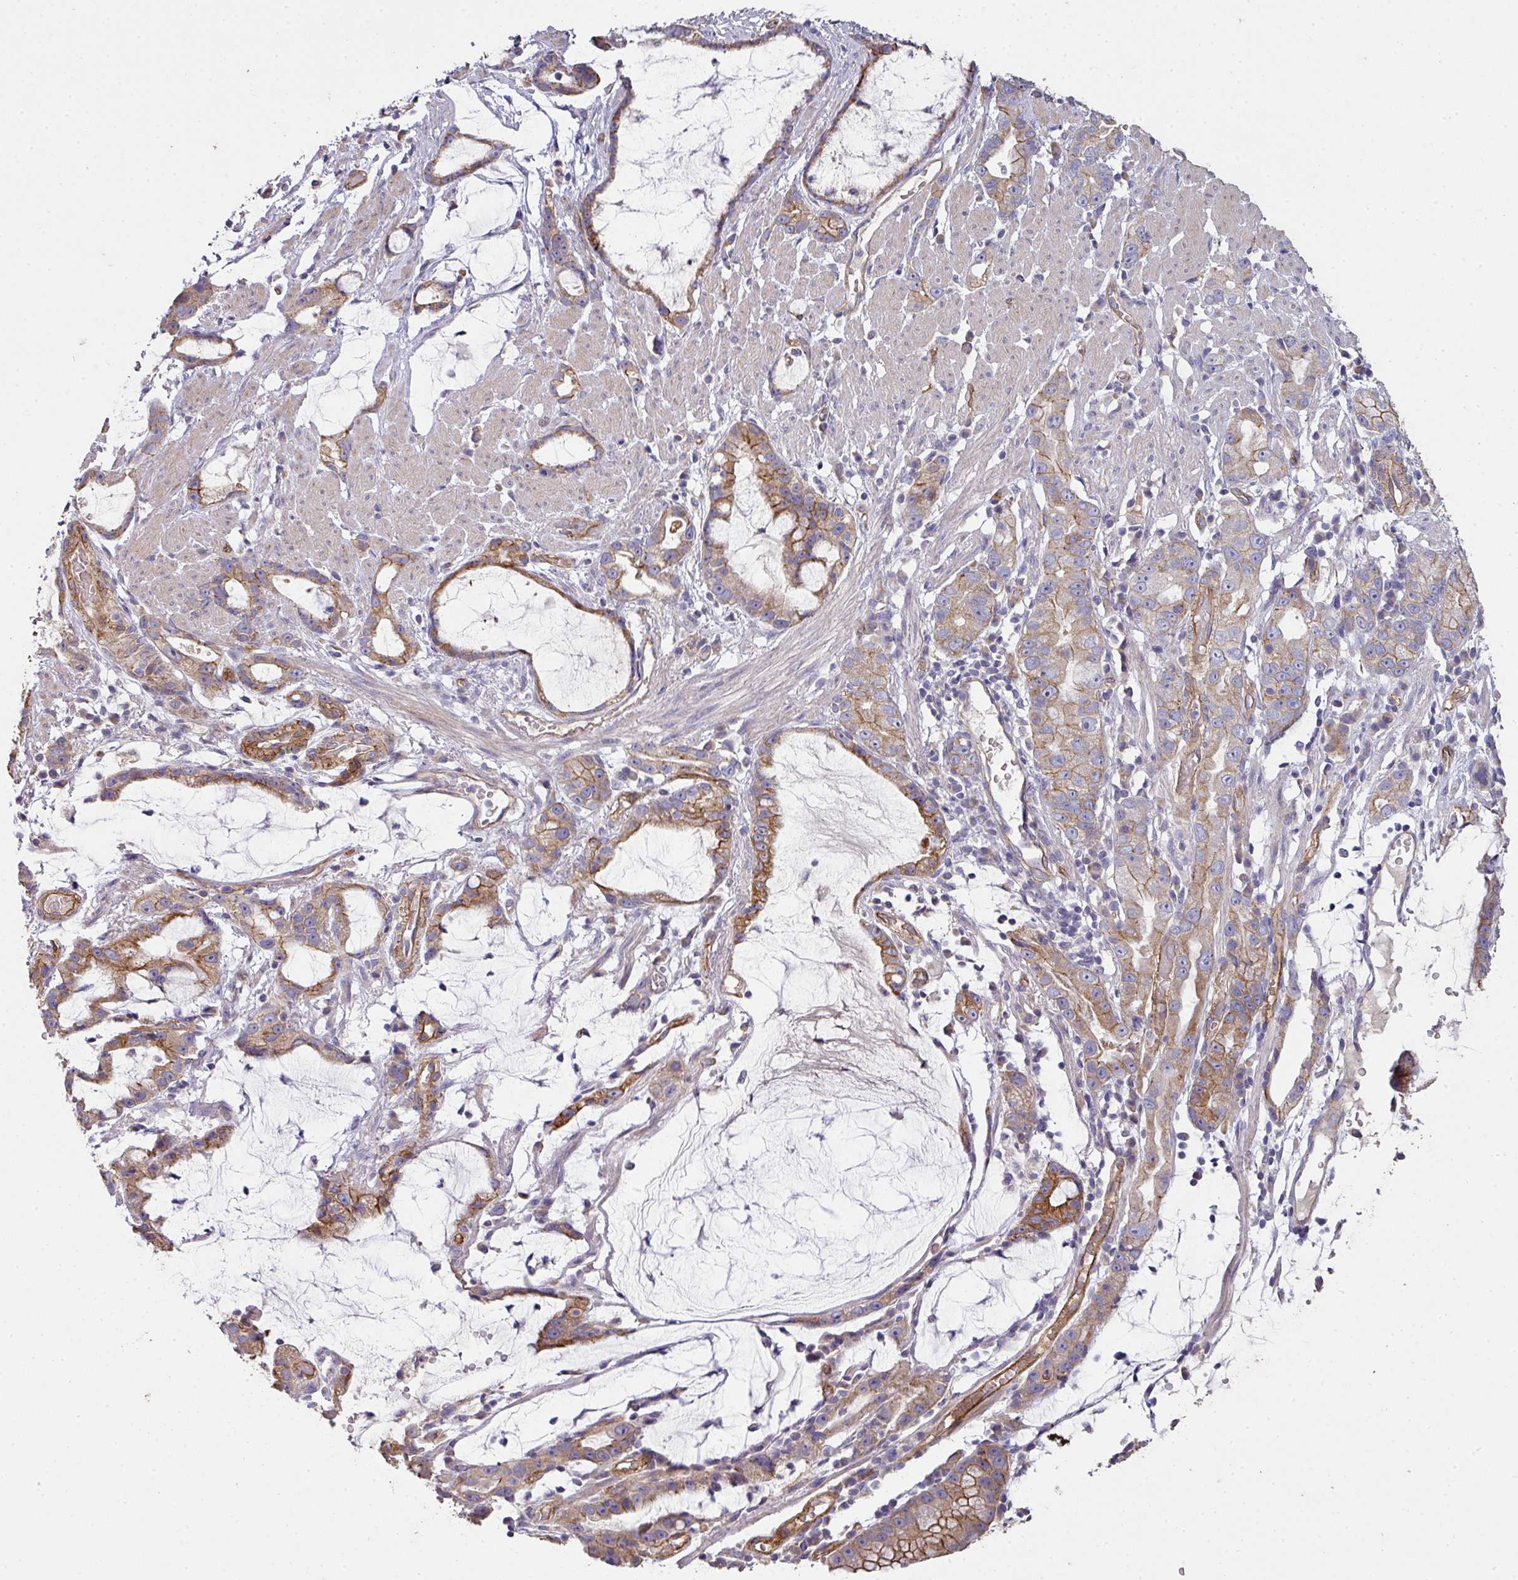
{"staining": {"intensity": "moderate", "quantity": "25%-75%", "location": "cytoplasmic/membranous"}, "tissue": "stomach cancer", "cell_type": "Tumor cells", "image_type": "cancer", "snomed": [{"axis": "morphology", "description": "Adenocarcinoma, NOS"}, {"axis": "topography", "description": "Stomach"}], "caption": "Immunohistochemical staining of stomach cancer displays moderate cytoplasmic/membranous protein positivity in approximately 25%-75% of tumor cells.", "gene": "PCDH1", "patient": {"sex": "male", "age": 55}}